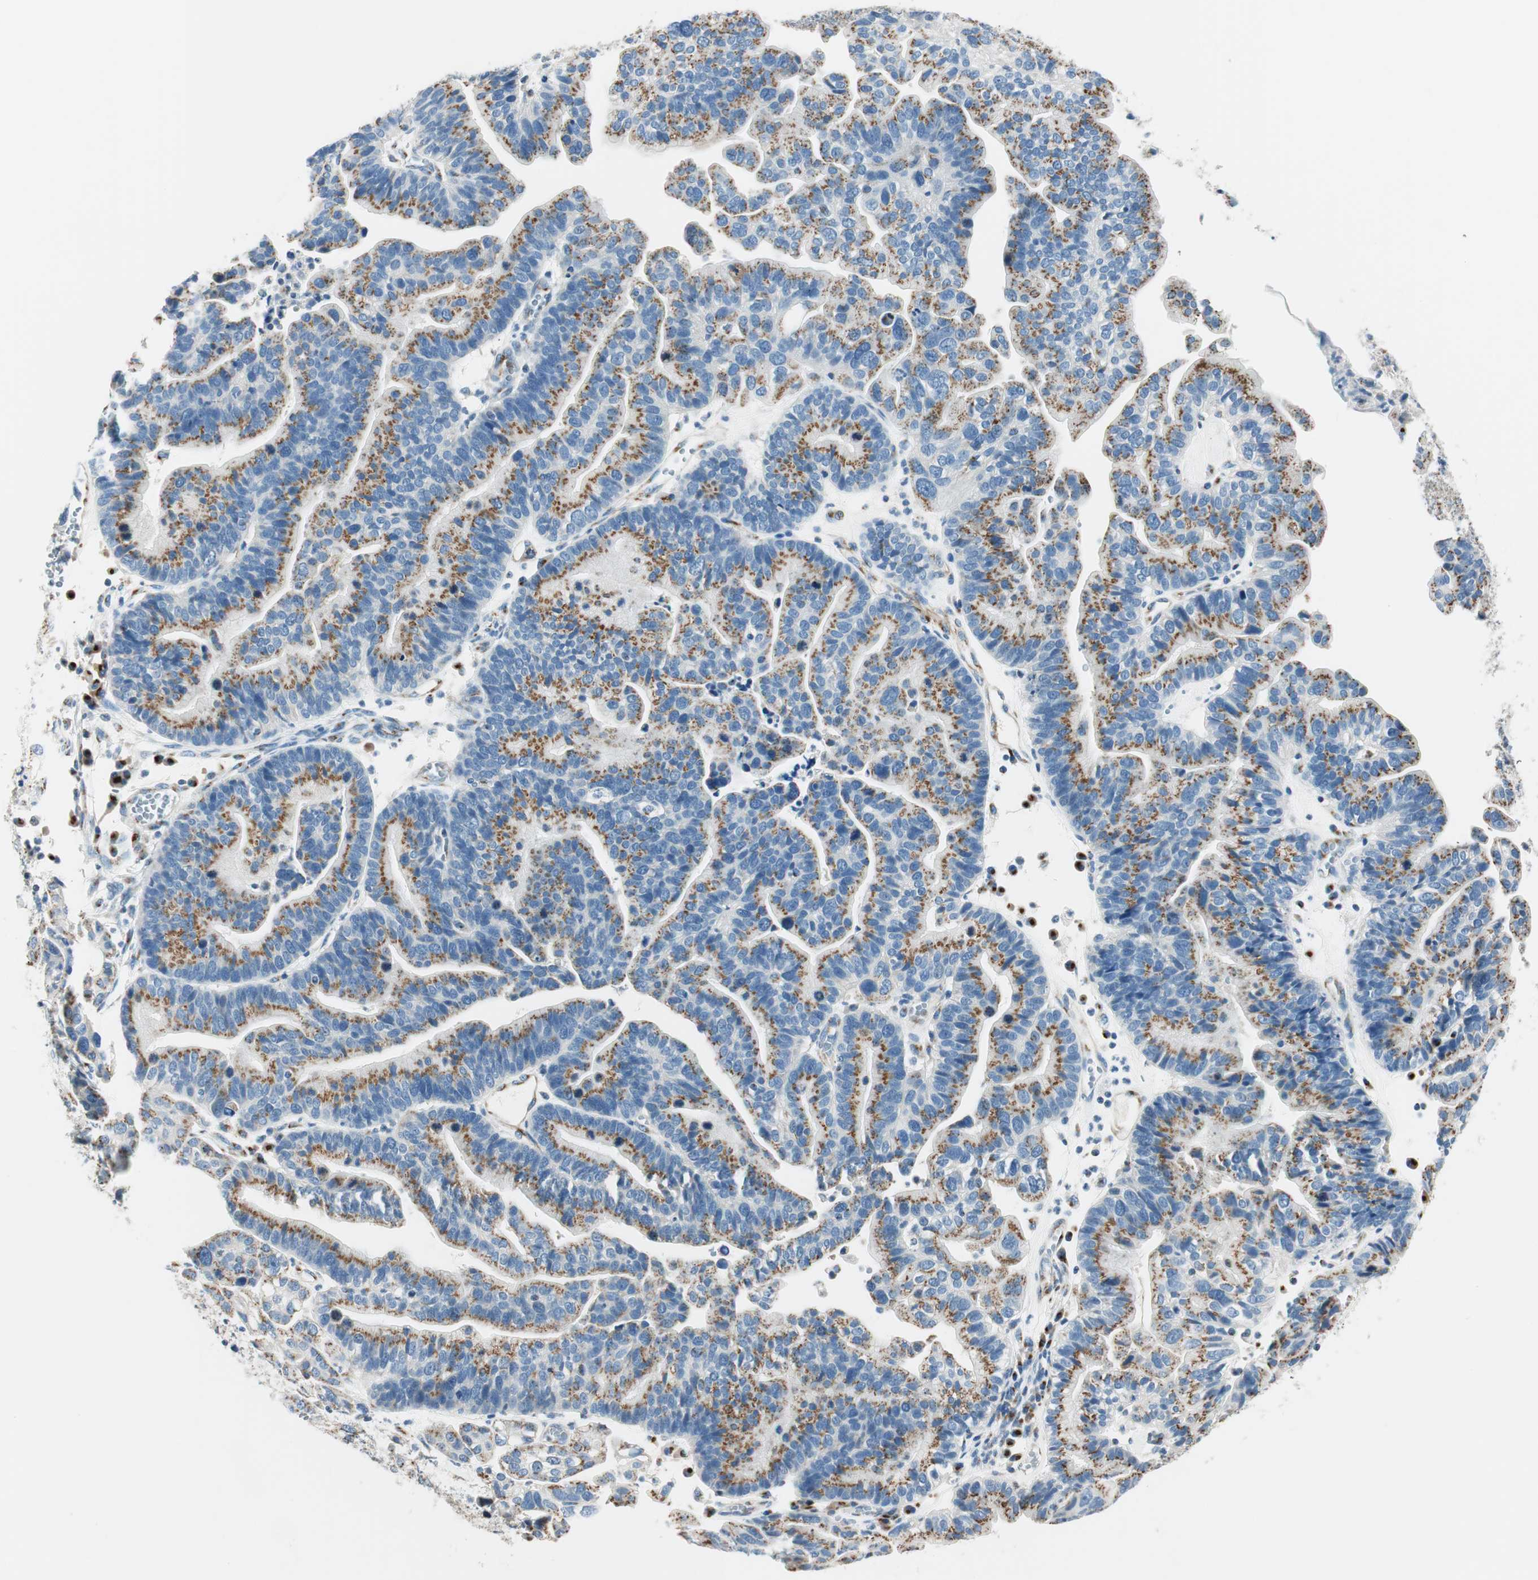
{"staining": {"intensity": "moderate", "quantity": ">75%", "location": "cytoplasmic/membranous"}, "tissue": "ovarian cancer", "cell_type": "Tumor cells", "image_type": "cancer", "snomed": [{"axis": "morphology", "description": "Cystadenocarcinoma, serous, NOS"}, {"axis": "topography", "description": "Ovary"}], "caption": "This image displays immunohistochemistry (IHC) staining of human ovarian cancer (serous cystadenocarcinoma), with medium moderate cytoplasmic/membranous expression in approximately >75% of tumor cells.", "gene": "TMF1", "patient": {"sex": "female", "age": 56}}